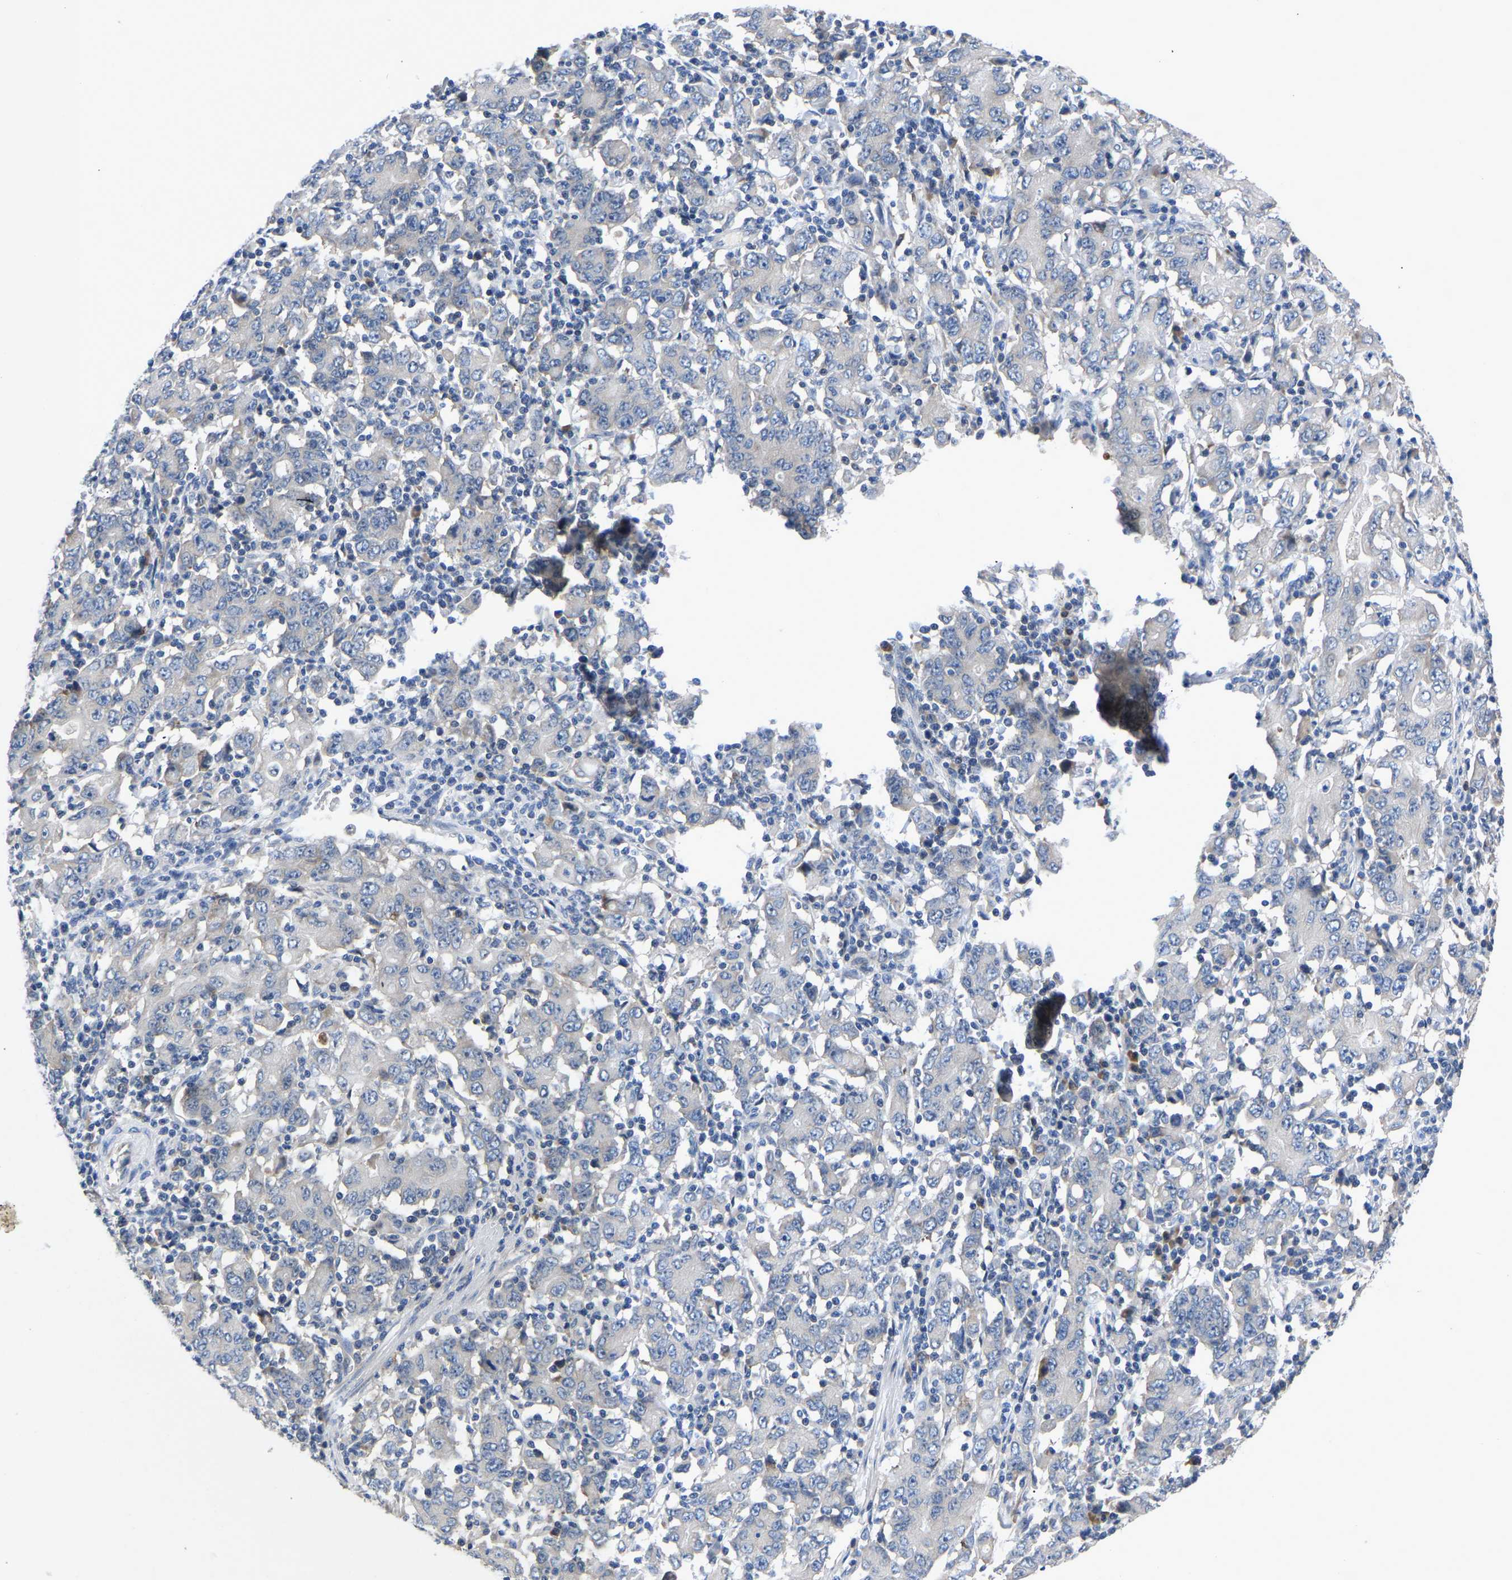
{"staining": {"intensity": "negative", "quantity": "none", "location": "none"}, "tissue": "stomach cancer", "cell_type": "Tumor cells", "image_type": "cancer", "snomed": [{"axis": "morphology", "description": "Adenocarcinoma, NOS"}, {"axis": "topography", "description": "Stomach, upper"}], "caption": "Immunohistochemistry (IHC) photomicrograph of neoplastic tissue: adenocarcinoma (stomach) stained with DAB (3,3'-diaminobenzidine) demonstrates no significant protein expression in tumor cells. (DAB (3,3'-diaminobenzidine) IHC, high magnification).", "gene": "ABCA10", "patient": {"sex": "male", "age": 69}}